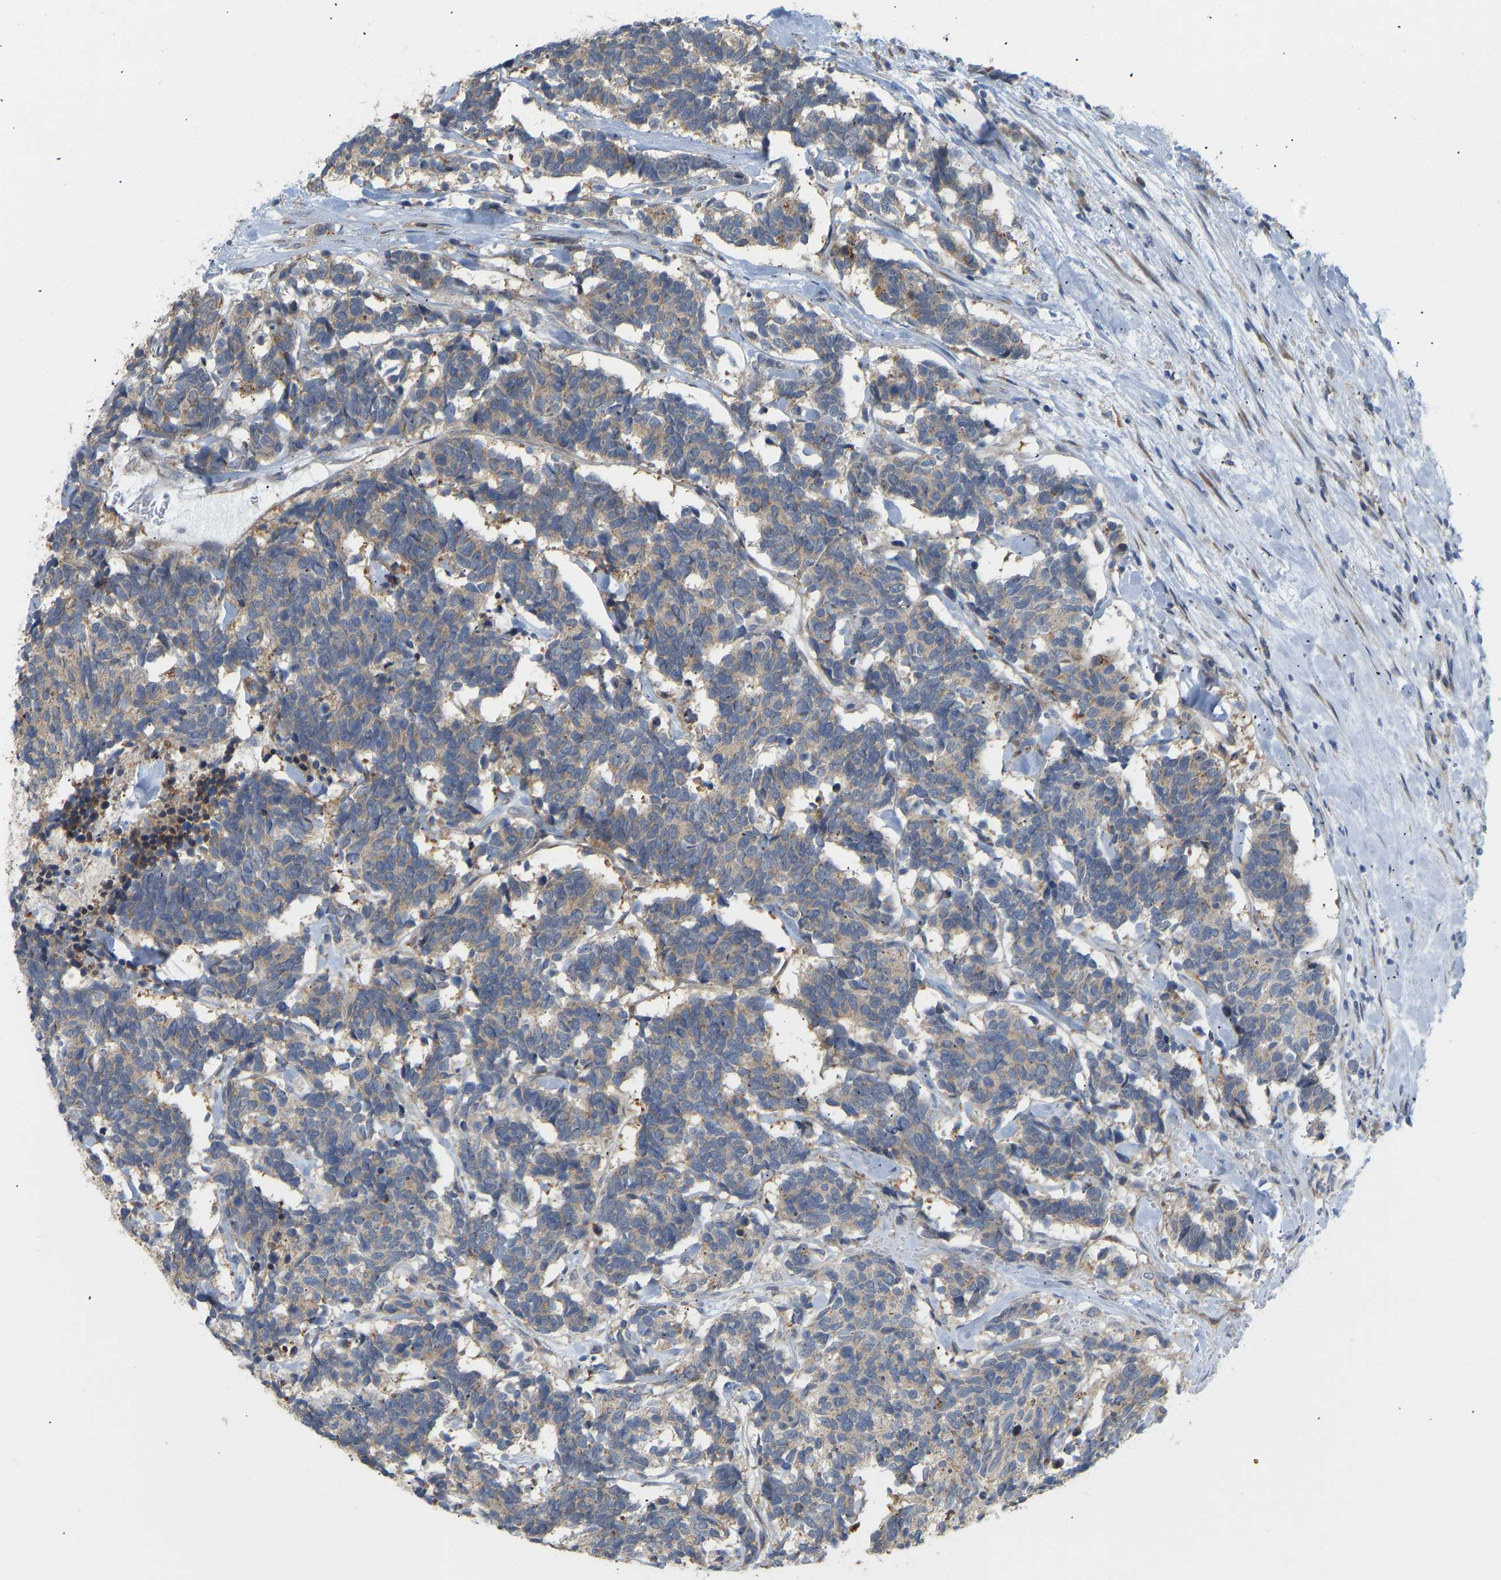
{"staining": {"intensity": "weak", "quantity": ">75%", "location": "cytoplasmic/membranous"}, "tissue": "carcinoid", "cell_type": "Tumor cells", "image_type": "cancer", "snomed": [{"axis": "morphology", "description": "Carcinoma, NOS"}, {"axis": "morphology", "description": "Carcinoid, malignant, NOS"}, {"axis": "topography", "description": "Urinary bladder"}], "caption": "Immunohistochemical staining of human malignant carcinoid demonstrates weak cytoplasmic/membranous protein positivity in approximately >75% of tumor cells. The protein is shown in brown color, while the nuclei are stained blue.", "gene": "BEND3", "patient": {"sex": "male", "age": 57}}